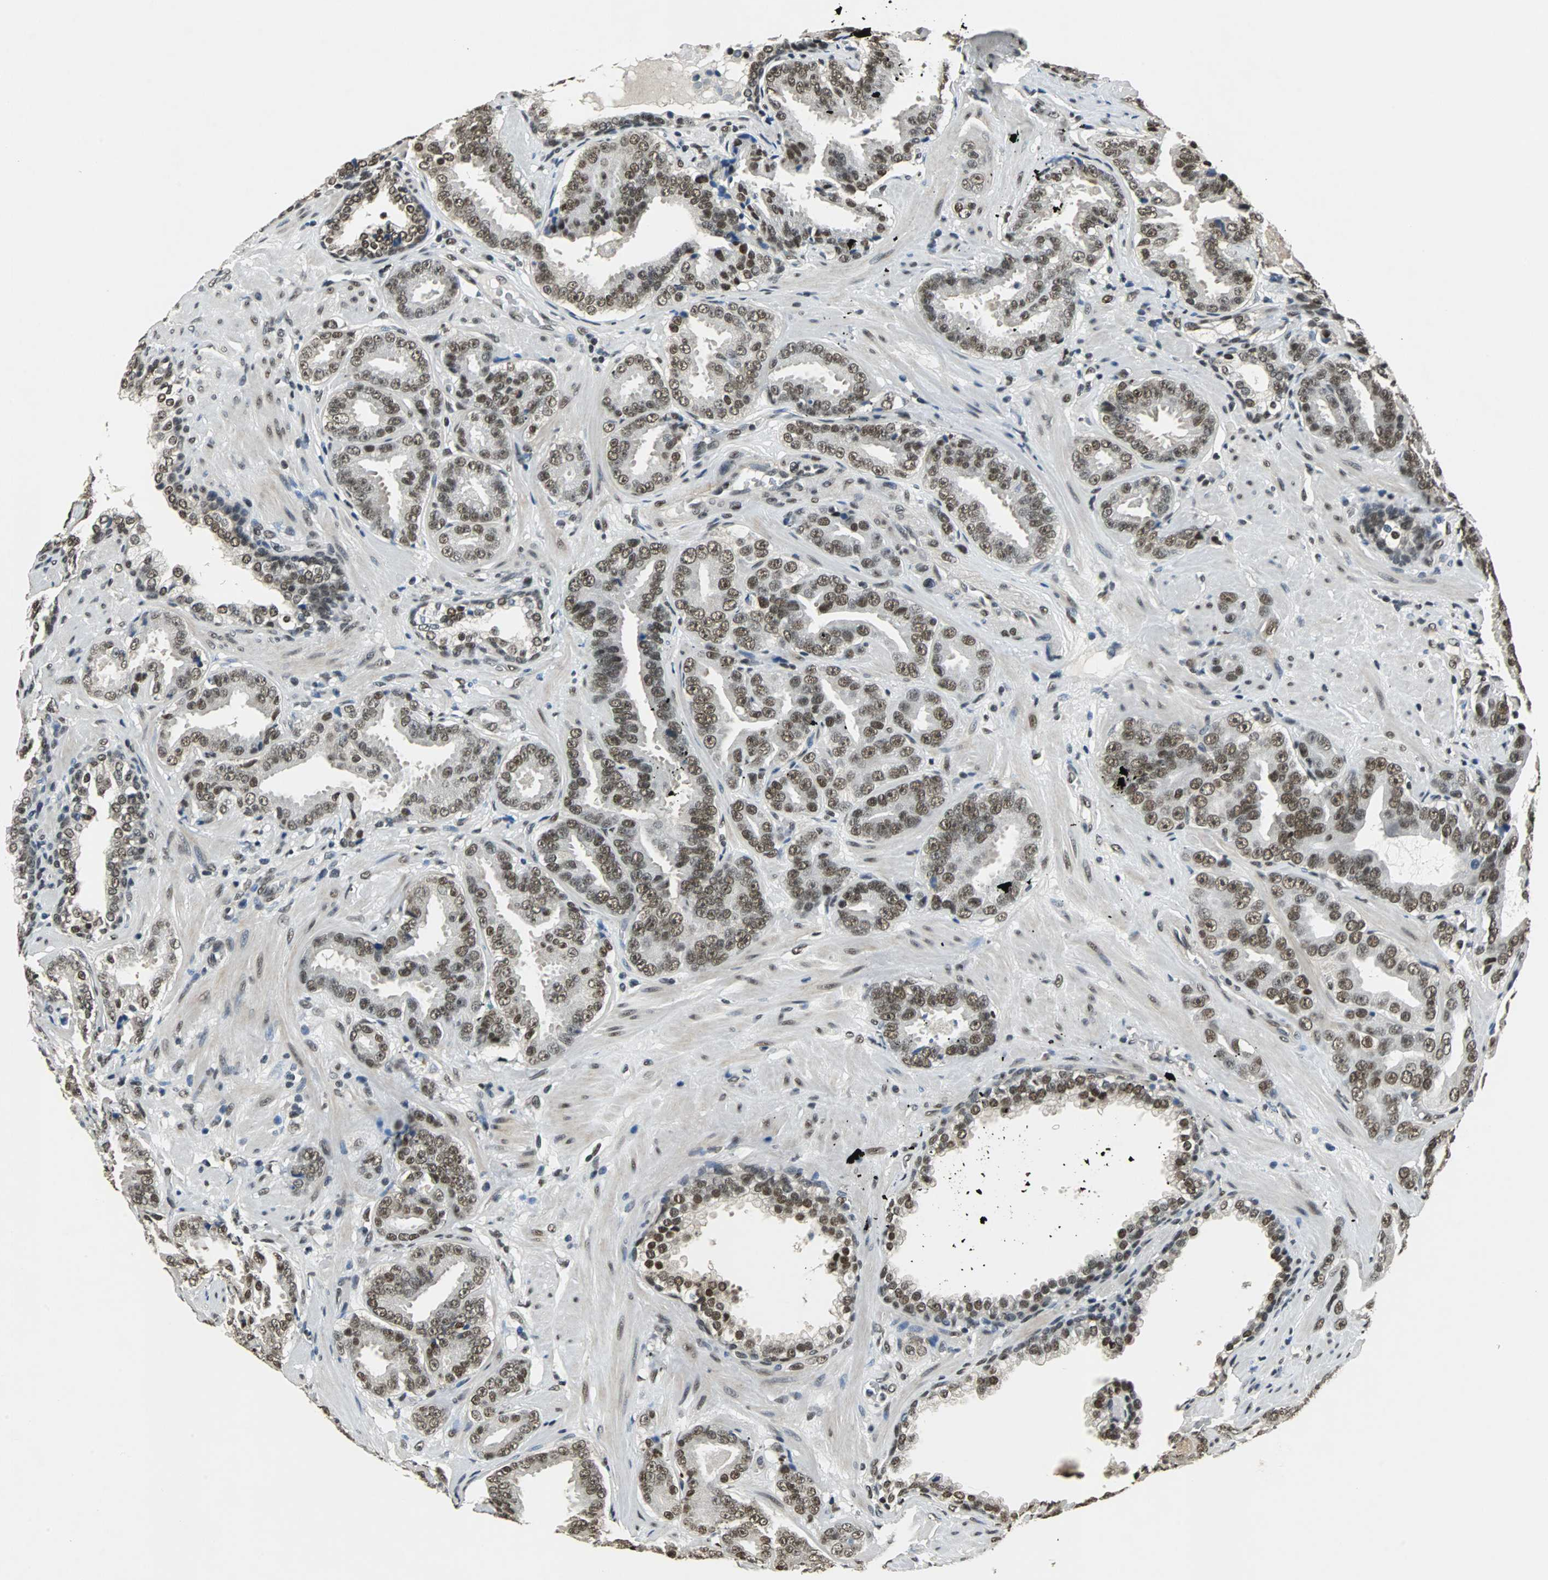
{"staining": {"intensity": "moderate", "quantity": ">75%", "location": "nuclear"}, "tissue": "prostate cancer", "cell_type": "Tumor cells", "image_type": "cancer", "snomed": [{"axis": "morphology", "description": "Adenocarcinoma, Low grade"}, {"axis": "topography", "description": "Prostate"}], "caption": "A histopathology image of human prostate cancer (adenocarcinoma (low-grade)) stained for a protein demonstrates moderate nuclear brown staining in tumor cells.", "gene": "RBM14", "patient": {"sex": "male", "age": 59}}